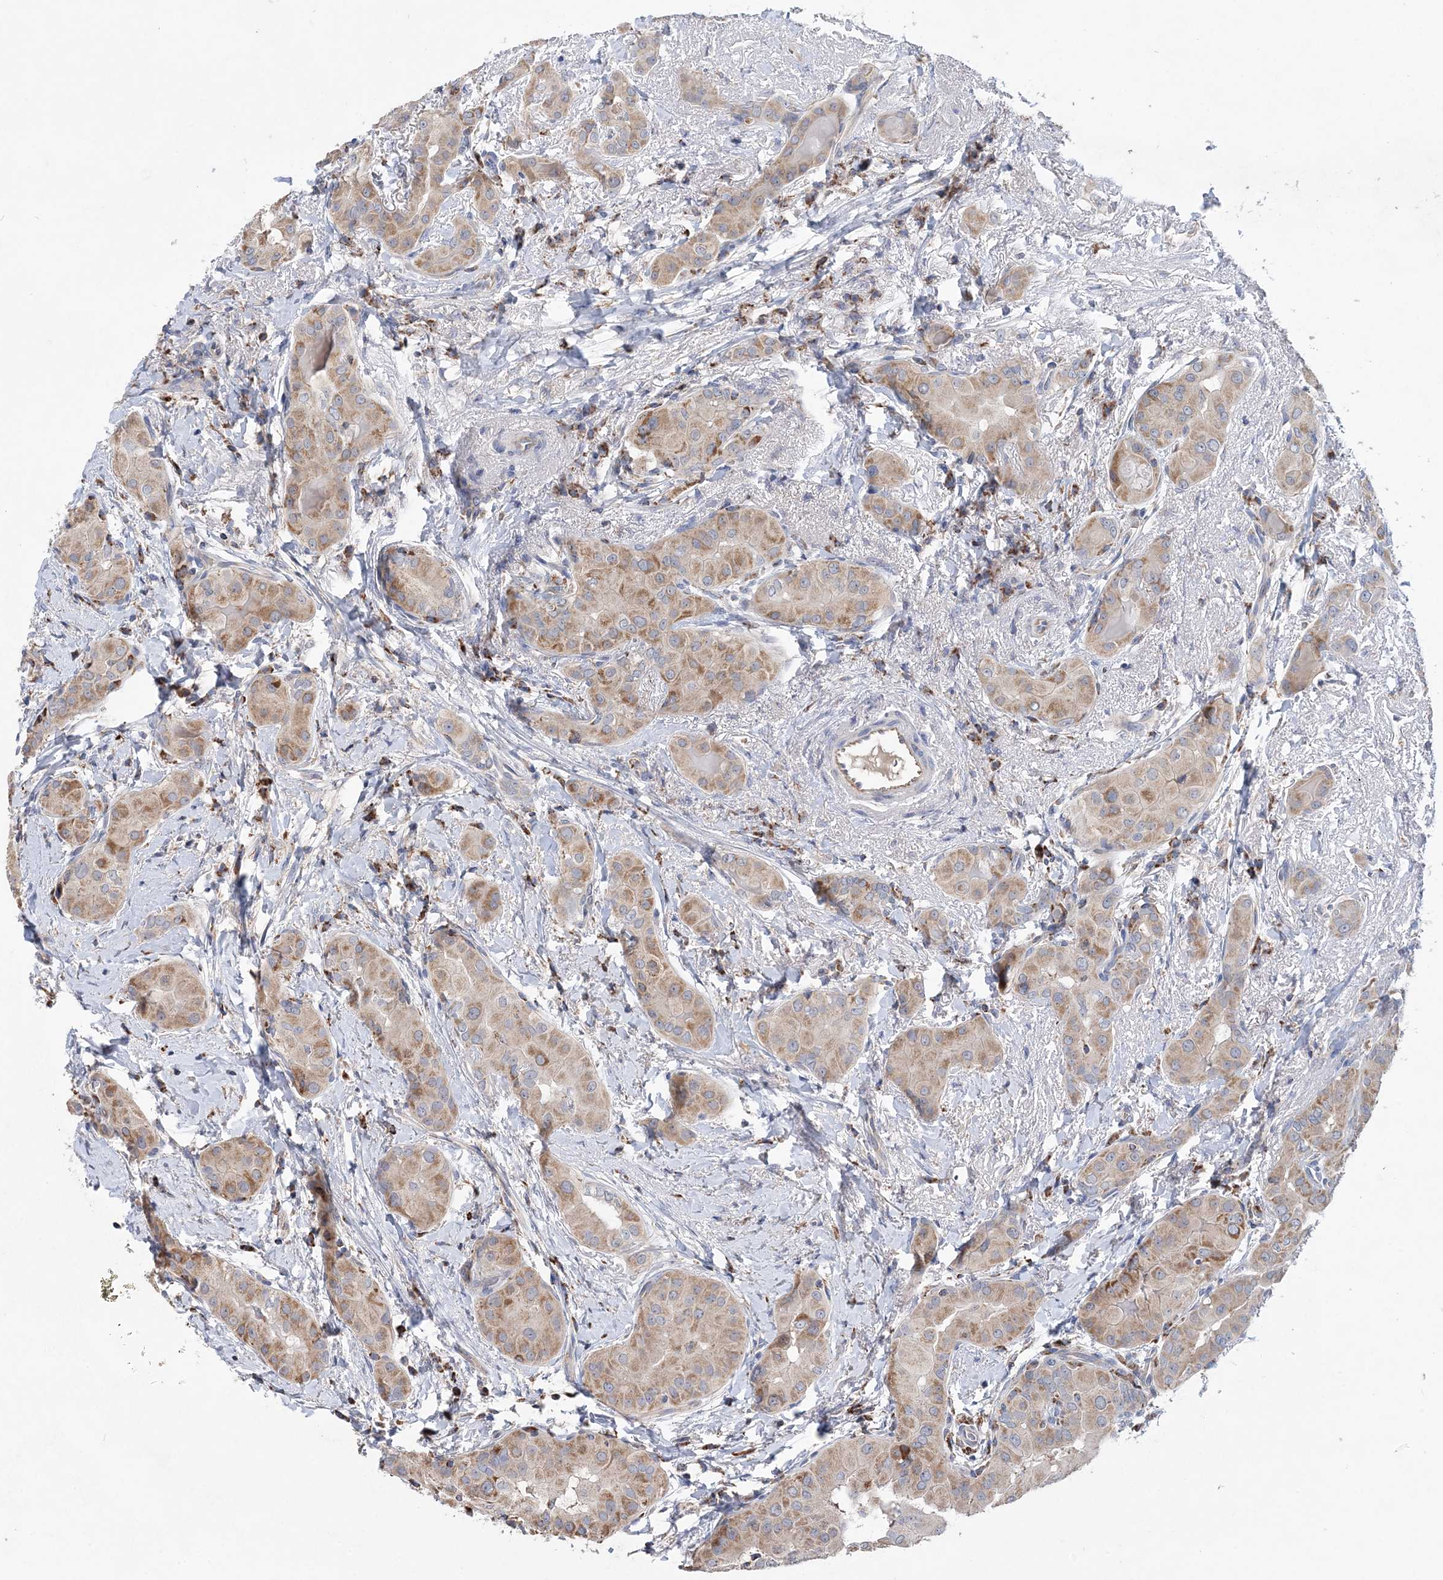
{"staining": {"intensity": "moderate", "quantity": "25%-75%", "location": "cytoplasmic/membranous"}, "tissue": "thyroid cancer", "cell_type": "Tumor cells", "image_type": "cancer", "snomed": [{"axis": "morphology", "description": "Papillary adenocarcinoma, NOS"}, {"axis": "topography", "description": "Thyroid gland"}], "caption": "A photomicrograph of human thyroid papillary adenocarcinoma stained for a protein displays moderate cytoplasmic/membranous brown staining in tumor cells.", "gene": "TRAPPC13", "patient": {"sex": "male", "age": 33}}